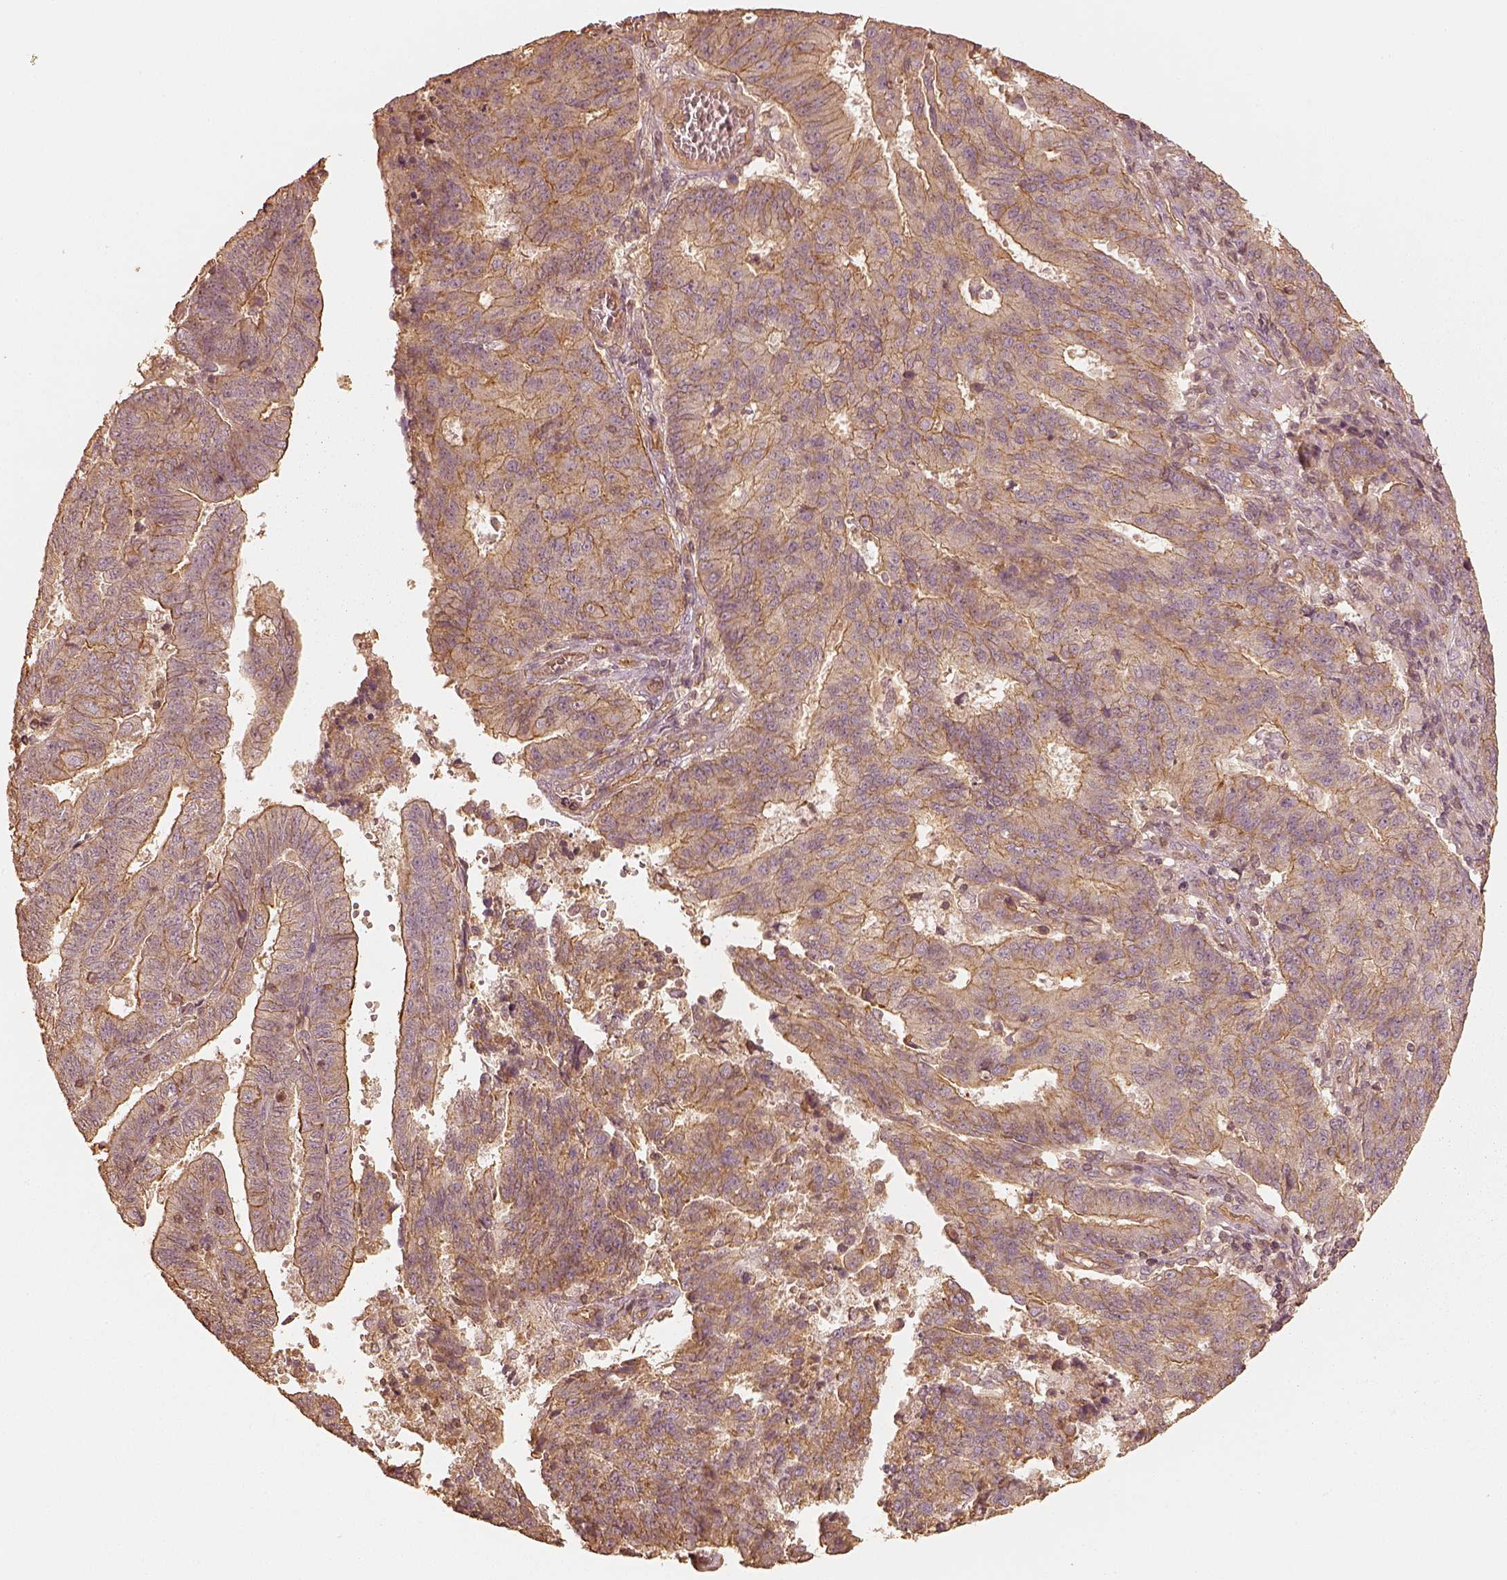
{"staining": {"intensity": "strong", "quantity": "25%-75%", "location": "cytoplasmic/membranous"}, "tissue": "endometrial cancer", "cell_type": "Tumor cells", "image_type": "cancer", "snomed": [{"axis": "morphology", "description": "Adenocarcinoma, NOS"}, {"axis": "topography", "description": "Endometrium"}], "caption": "Immunohistochemistry micrograph of endometrial cancer (adenocarcinoma) stained for a protein (brown), which shows high levels of strong cytoplasmic/membranous expression in about 25%-75% of tumor cells.", "gene": "WDR7", "patient": {"sex": "female", "age": 82}}